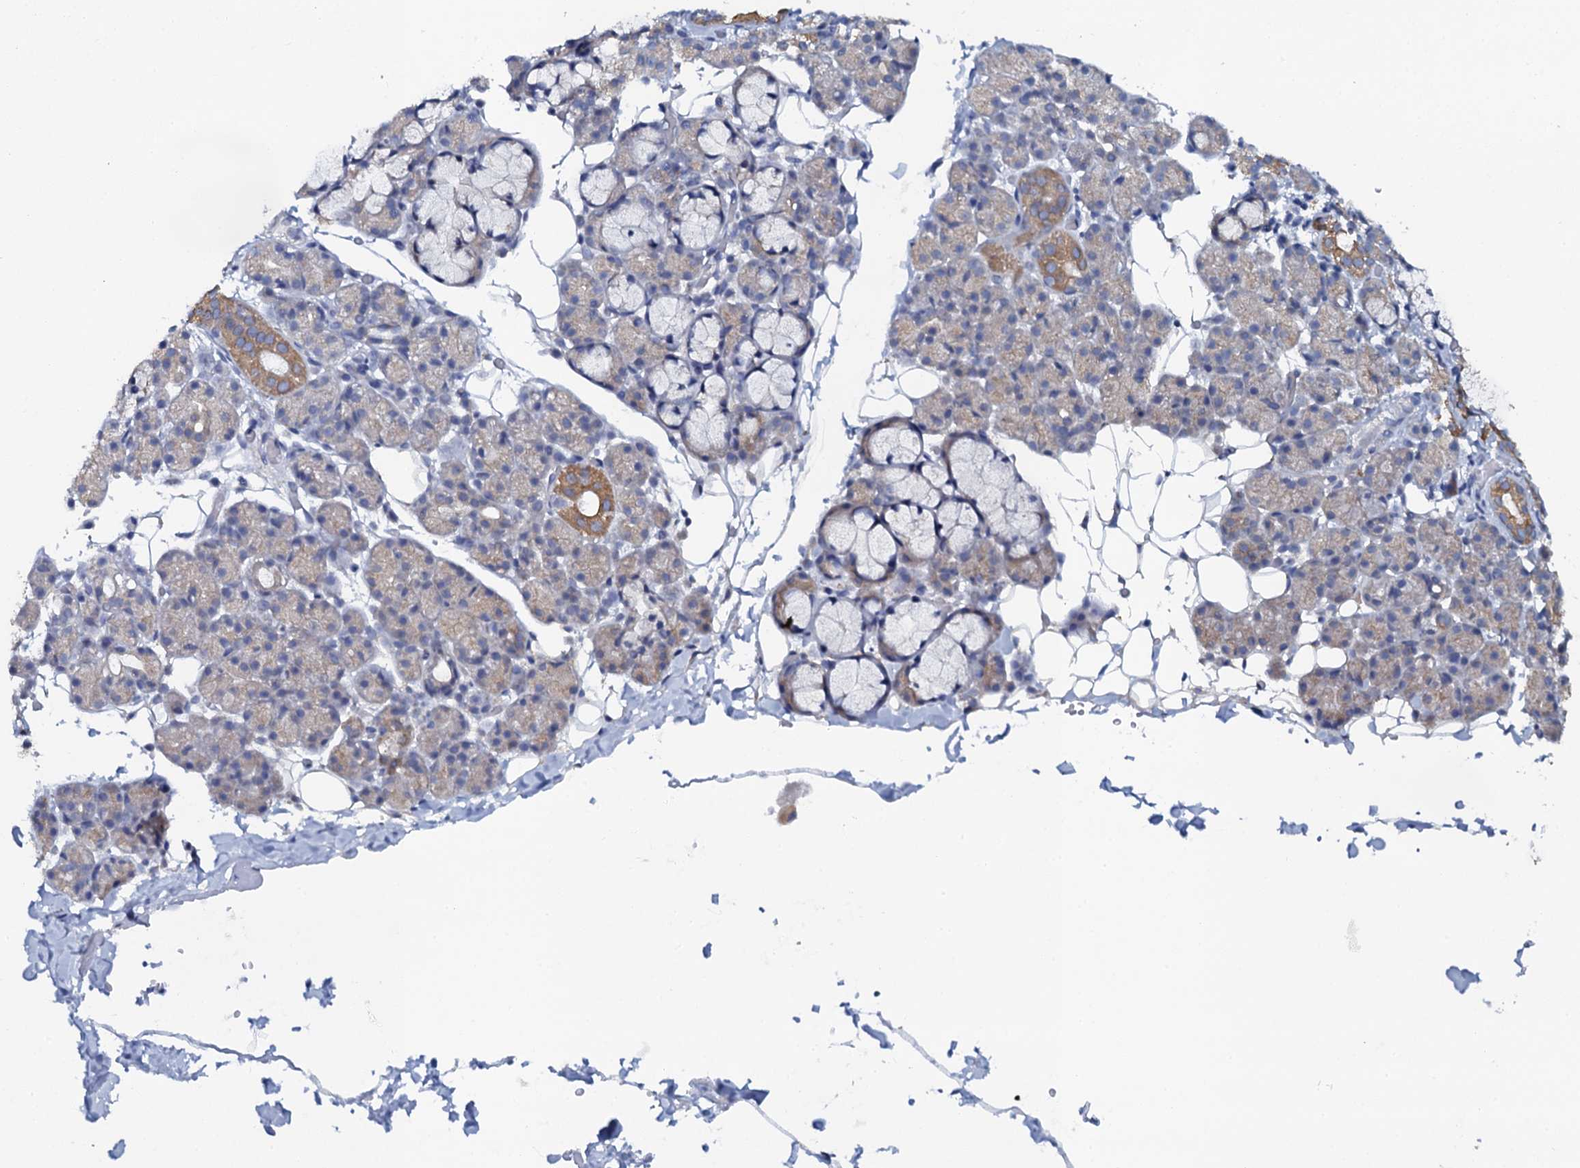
{"staining": {"intensity": "moderate", "quantity": "<25%", "location": "cytoplasmic/membranous"}, "tissue": "salivary gland", "cell_type": "Glandular cells", "image_type": "normal", "snomed": [{"axis": "morphology", "description": "Normal tissue, NOS"}, {"axis": "topography", "description": "Salivary gland"}], "caption": "Immunohistochemical staining of unremarkable human salivary gland reveals <25% levels of moderate cytoplasmic/membranous protein positivity in approximately <25% of glandular cells. (DAB (3,3'-diaminobenzidine) = brown stain, brightfield microscopy at high magnification).", "gene": "GLCE", "patient": {"sex": "male", "age": 63}}